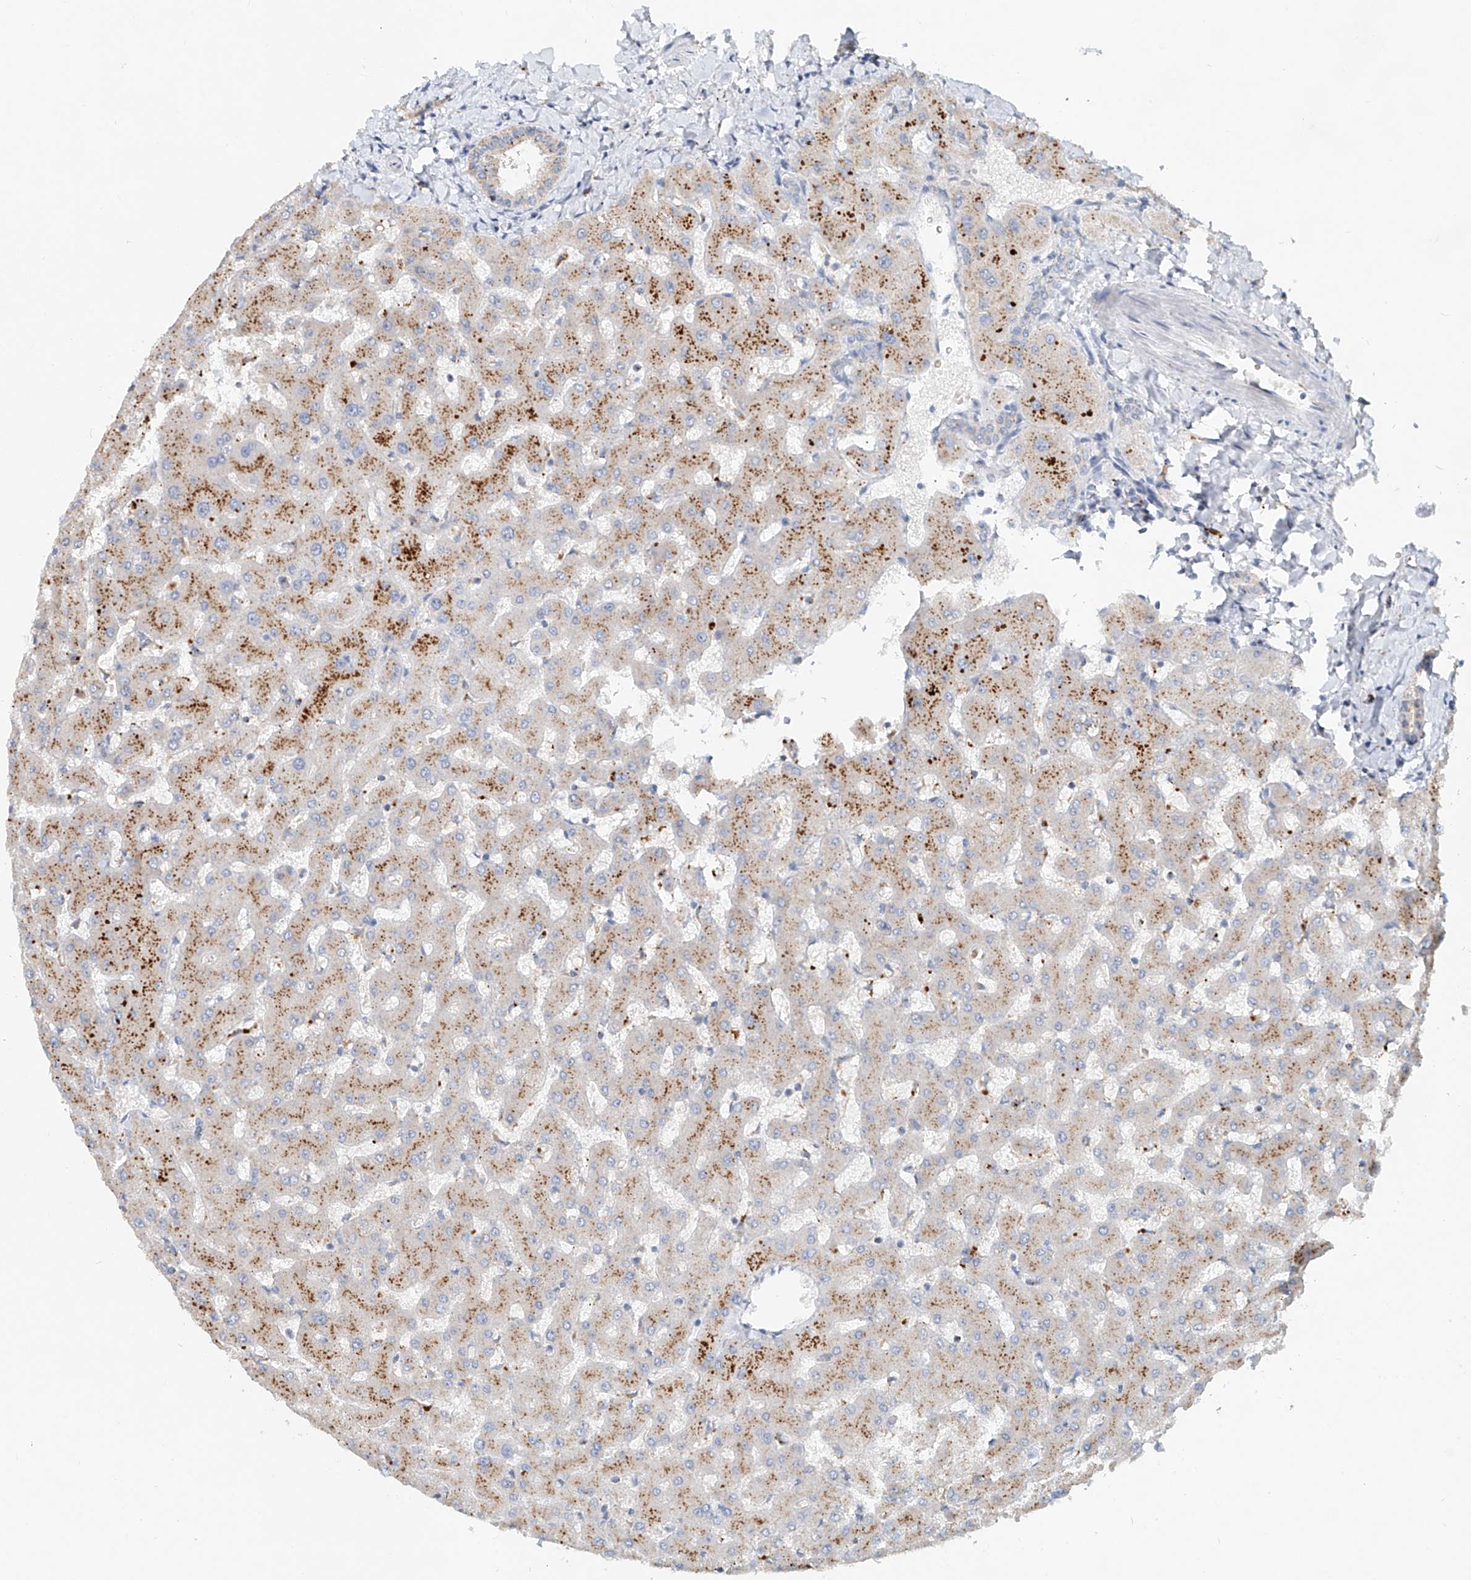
{"staining": {"intensity": "weak", "quantity": "<25%", "location": "cytoplasmic/membranous"}, "tissue": "liver", "cell_type": "Cholangiocytes", "image_type": "normal", "snomed": [{"axis": "morphology", "description": "Normal tissue, NOS"}, {"axis": "topography", "description": "Liver"}], "caption": "IHC micrograph of normal liver stained for a protein (brown), which displays no staining in cholangiocytes.", "gene": "TRIM47", "patient": {"sex": "female", "age": 63}}